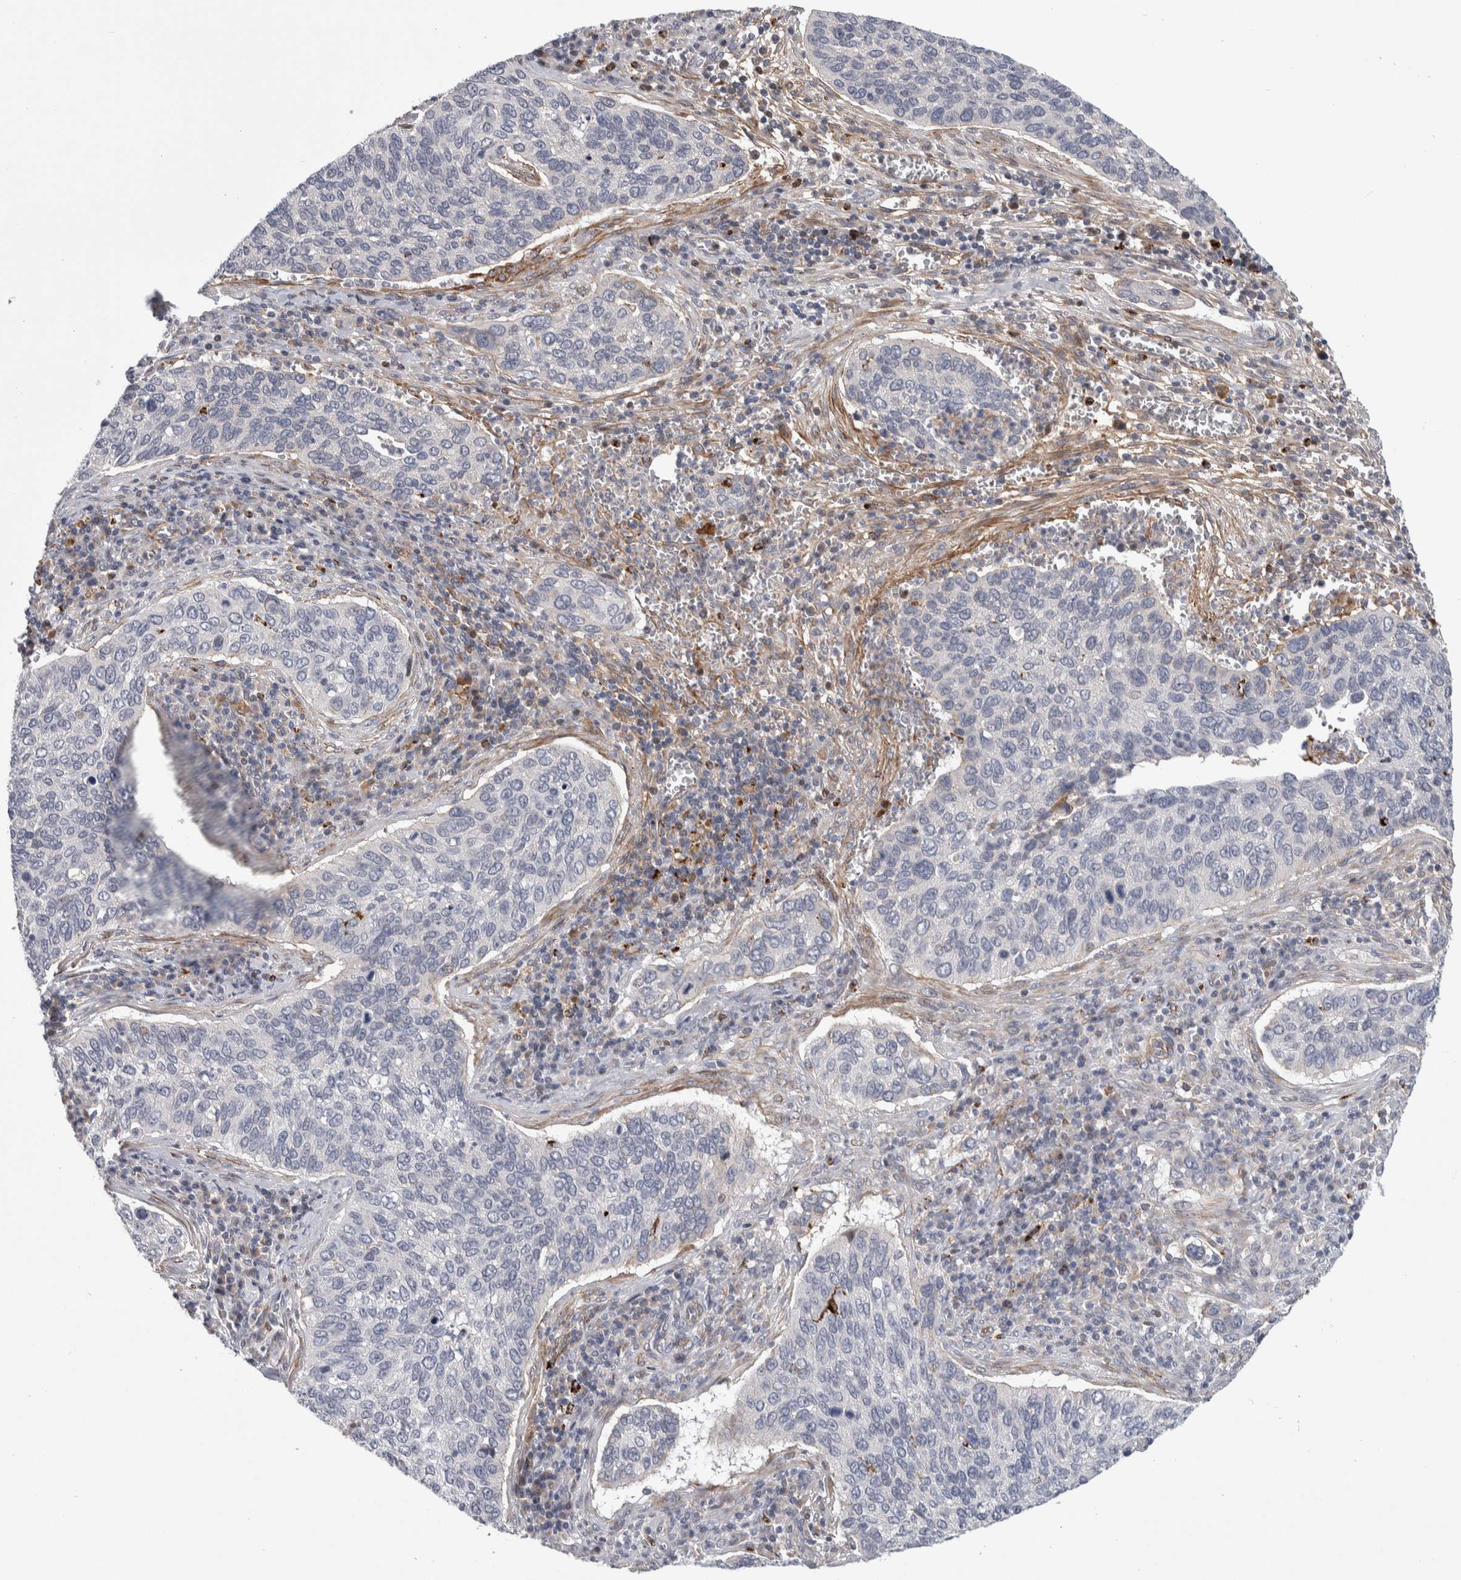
{"staining": {"intensity": "negative", "quantity": "none", "location": "none"}, "tissue": "cervical cancer", "cell_type": "Tumor cells", "image_type": "cancer", "snomed": [{"axis": "morphology", "description": "Squamous cell carcinoma, NOS"}, {"axis": "topography", "description": "Cervix"}], "caption": "A high-resolution image shows IHC staining of cervical cancer, which demonstrates no significant staining in tumor cells. (Brightfield microscopy of DAB (3,3'-diaminobenzidine) immunohistochemistry (IHC) at high magnification).", "gene": "PSMG3", "patient": {"sex": "female", "age": 53}}